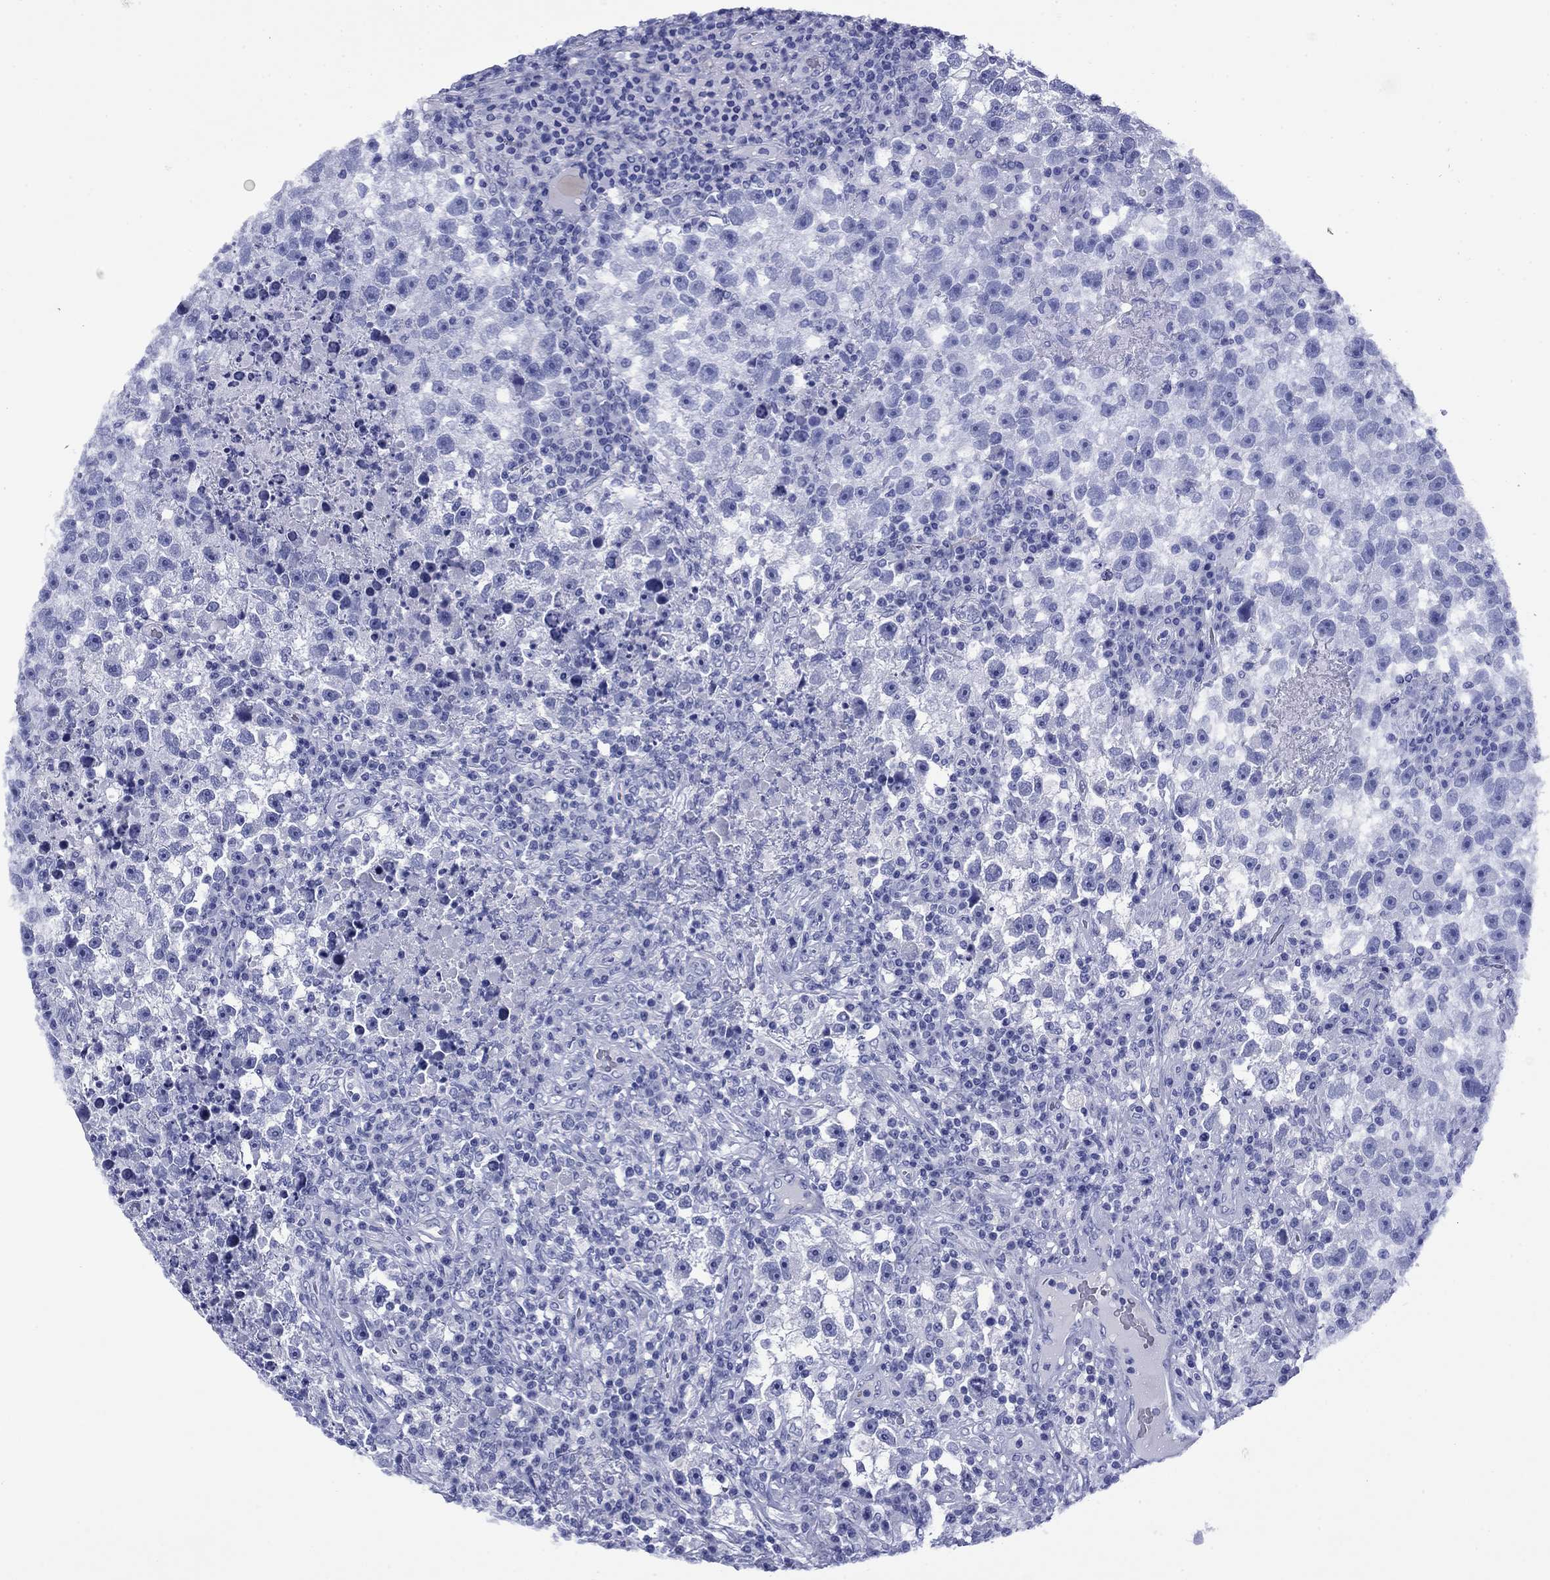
{"staining": {"intensity": "negative", "quantity": "none", "location": "none"}, "tissue": "testis cancer", "cell_type": "Tumor cells", "image_type": "cancer", "snomed": [{"axis": "morphology", "description": "Seminoma, NOS"}, {"axis": "topography", "description": "Testis"}], "caption": "Seminoma (testis) stained for a protein using IHC reveals no positivity tumor cells.", "gene": "ROM1", "patient": {"sex": "male", "age": 47}}